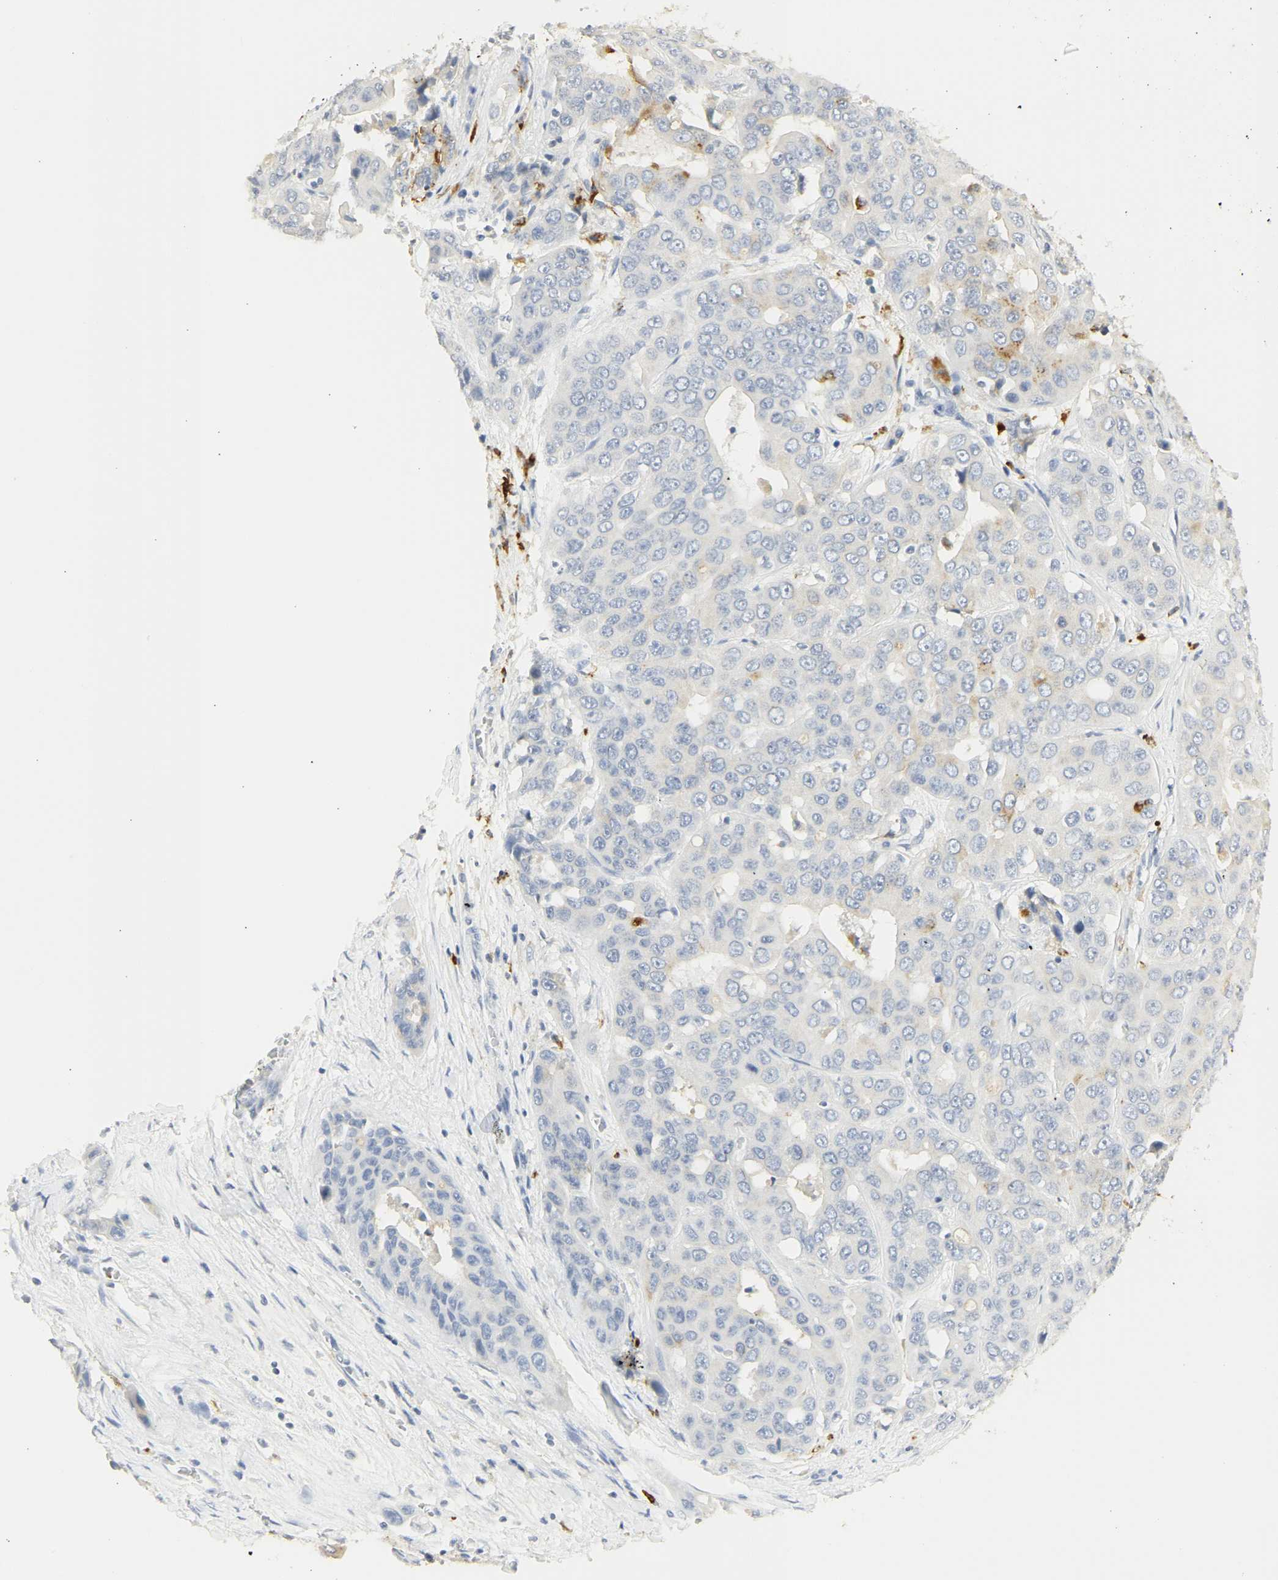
{"staining": {"intensity": "negative", "quantity": "none", "location": "none"}, "tissue": "liver cancer", "cell_type": "Tumor cells", "image_type": "cancer", "snomed": [{"axis": "morphology", "description": "Cholangiocarcinoma"}, {"axis": "topography", "description": "Liver"}], "caption": "Protein analysis of liver cancer (cholangiocarcinoma) demonstrates no significant staining in tumor cells.", "gene": "CEACAM5", "patient": {"sex": "female", "age": 52}}